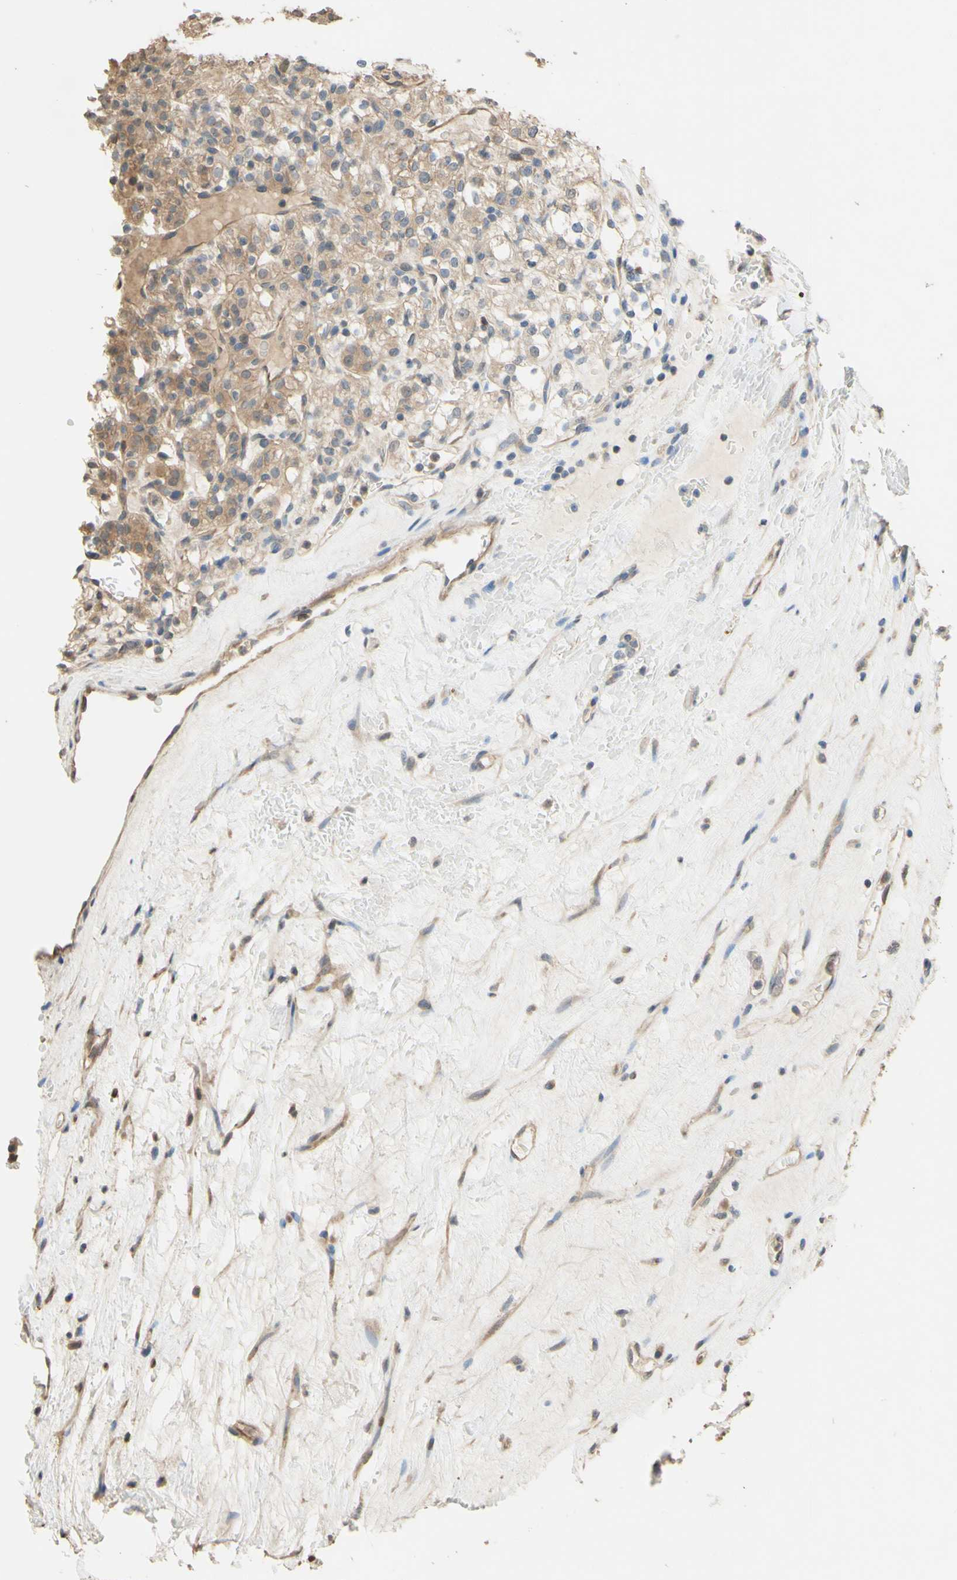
{"staining": {"intensity": "moderate", "quantity": ">75%", "location": "cytoplasmic/membranous"}, "tissue": "renal cancer", "cell_type": "Tumor cells", "image_type": "cancer", "snomed": [{"axis": "morphology", "description": "Normal tissue, NOS"}, {"axis": "morphology", "description": "Adenocarcinoma, NOS"}, {"axis": "topography", "description": "Kidney"}], "caption": "The histopathology image demonstrates staining of renal cancer, revealing moderate cytoplasmic/membranous protein staining (brown color) within tumor cells. The staining is performed using DAB (3,3'-diaminobenzidine) brown chromogen to label protein expression. The nuclei are counter-stained blue using hematoxylin.", "gene": "SMIM19", "patient": {"sex": "female", "age": 72}}